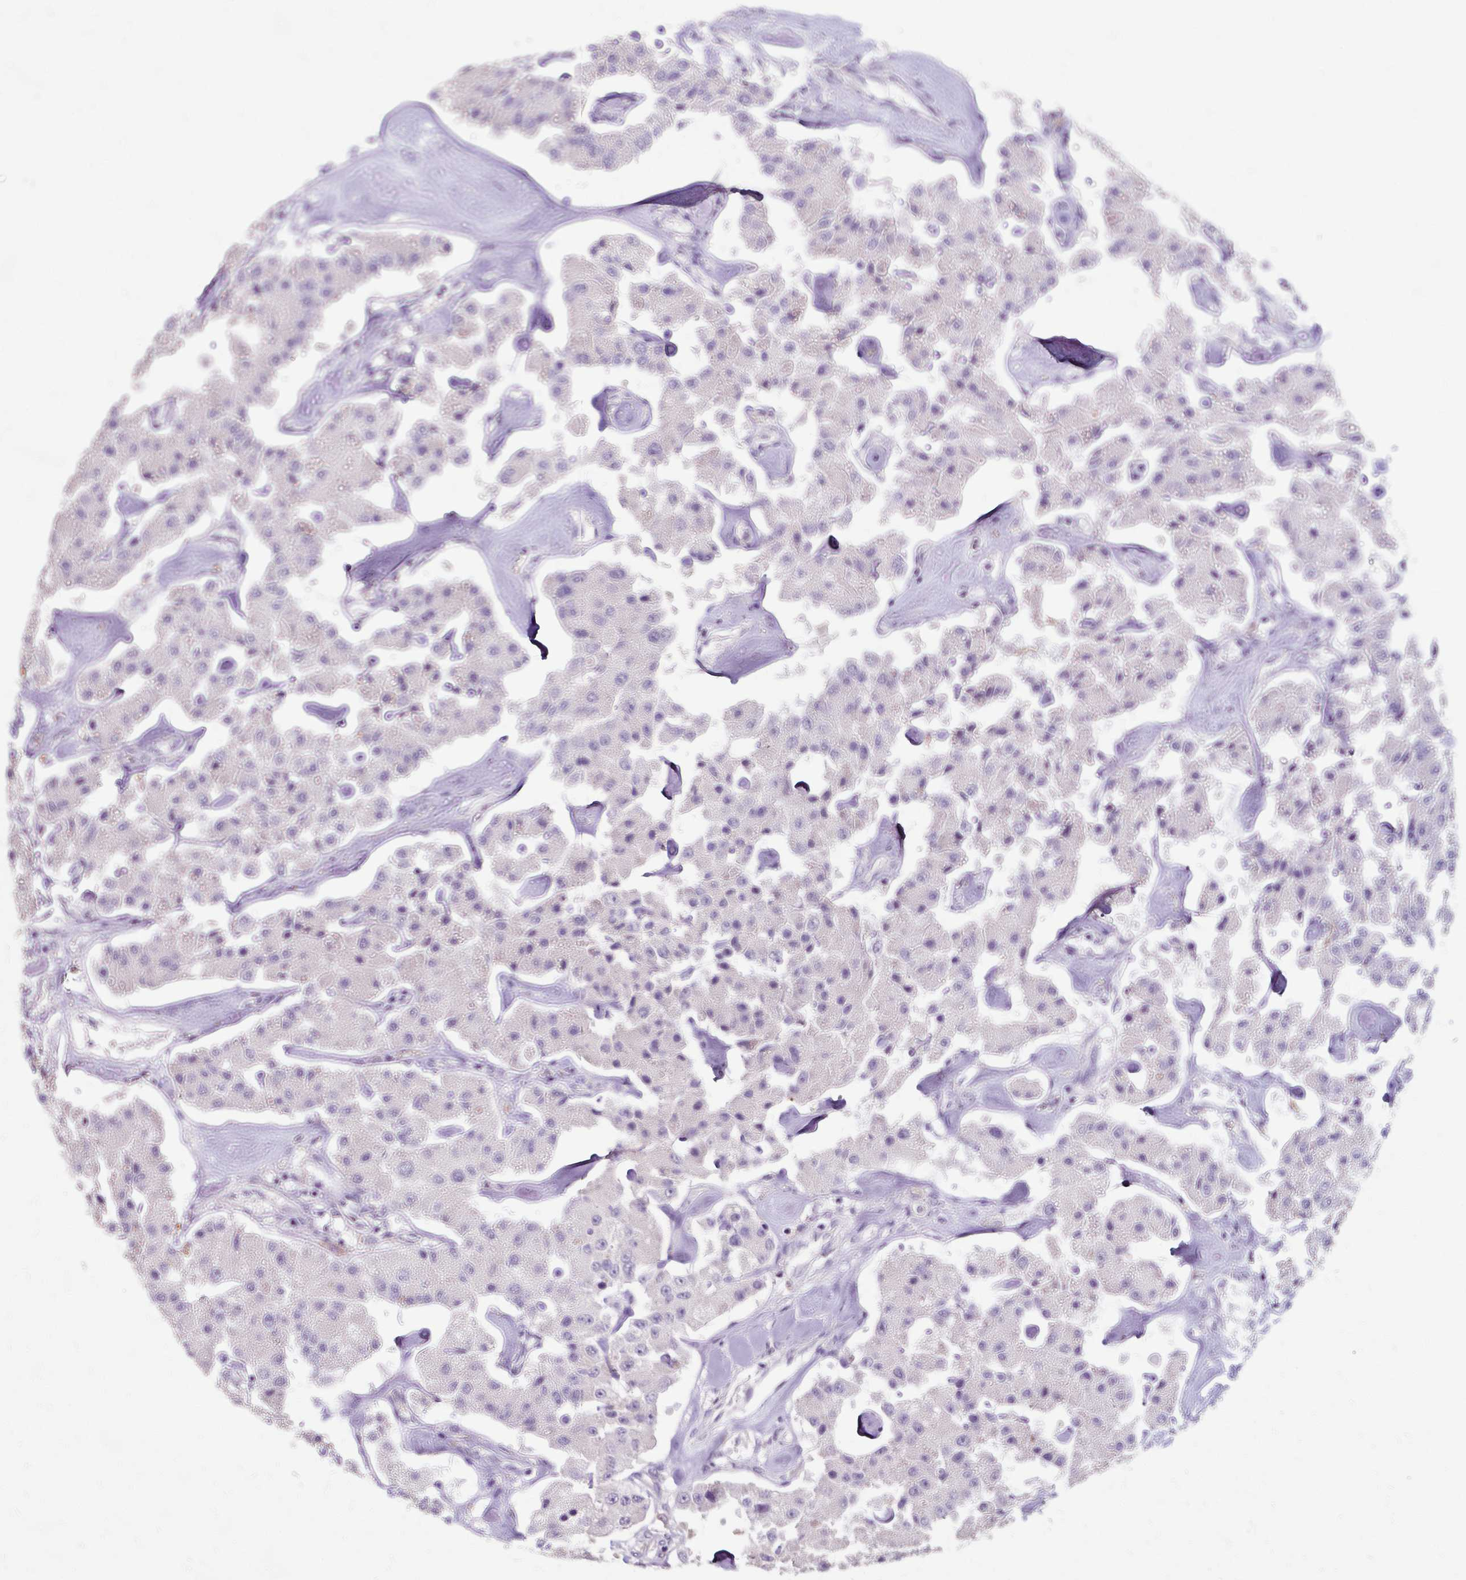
{"staining": {"intensity": "negative", "quantity": "none", "location": "none"}, "tissue": "carcinoid", "cell_type": "Tumor cells", "image_type": "cancer", "snomed": [{"axis": "morphology", "description": "Carcinoid, malignant, NOS"}, {"axis": "topography", "description": "Pancreas"}], "caption": "High magnification brightfield microscopy of carcinoid (malignant) stained with DAB (brown) and counterstained with hematoxylin (blue): tumor cells show no significant positivity.", "gene": "KLHL24", "patient": {"sex": "male", "age": 41}}